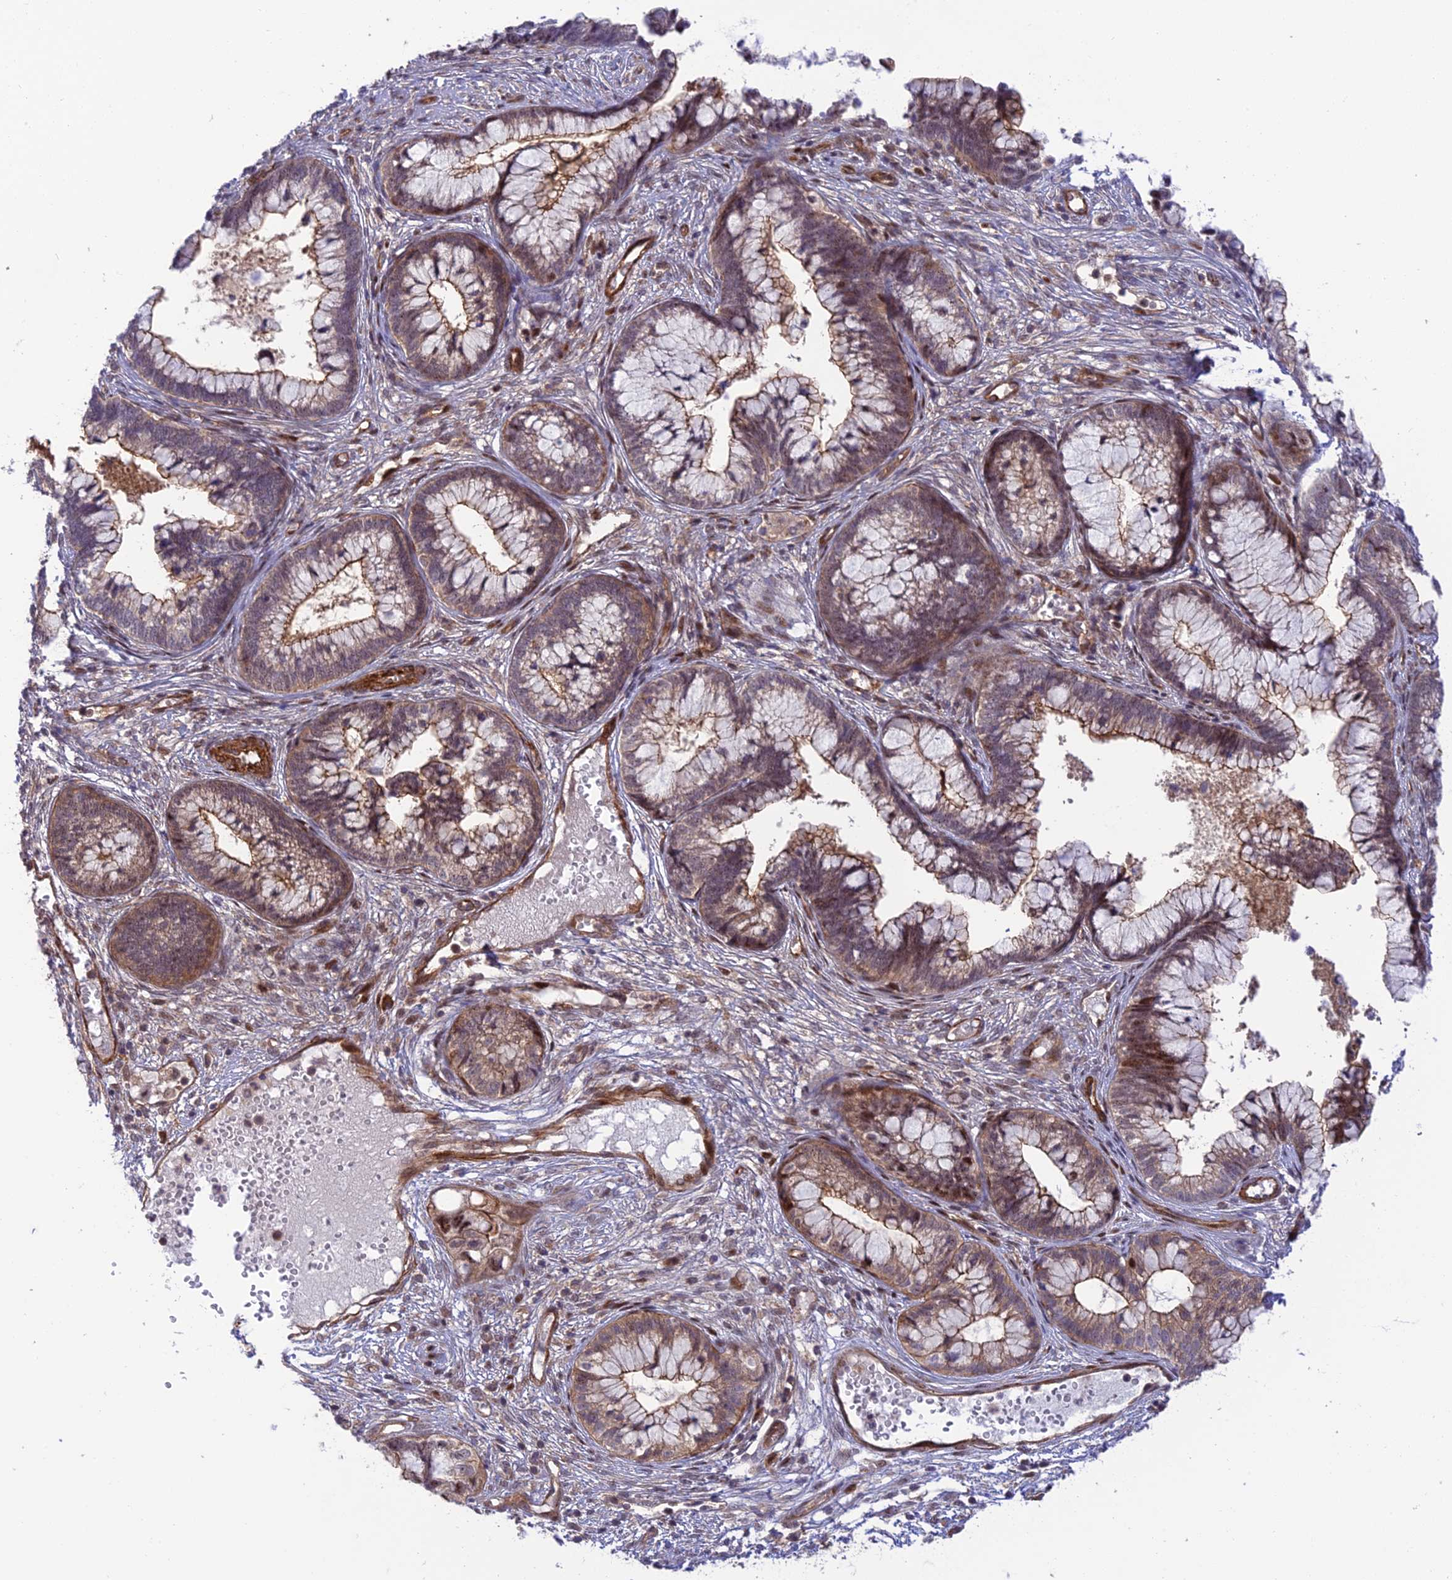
{"staining": {"intensity": "moderate", "quantity": ">75%", "location": "cytoplasmic/membranous"}, "tissue": "cervical cancer", "cell_type": "Tumor cells", "image_type": "cancer", "snomed": [{"axis": "morphology", "description": "Adenocarcinoma, NOS"}, {"axis": "topography", "description": "Cervix"}], "caption": "Brown immunohistochemical staining in adenocarcinoma (cervical) displays moderate cytoplasmic/membranous staining in approximately >75% of tumor cells.", "gene": "ZNF584", "patient": {"sex": "female", "age": 44}}